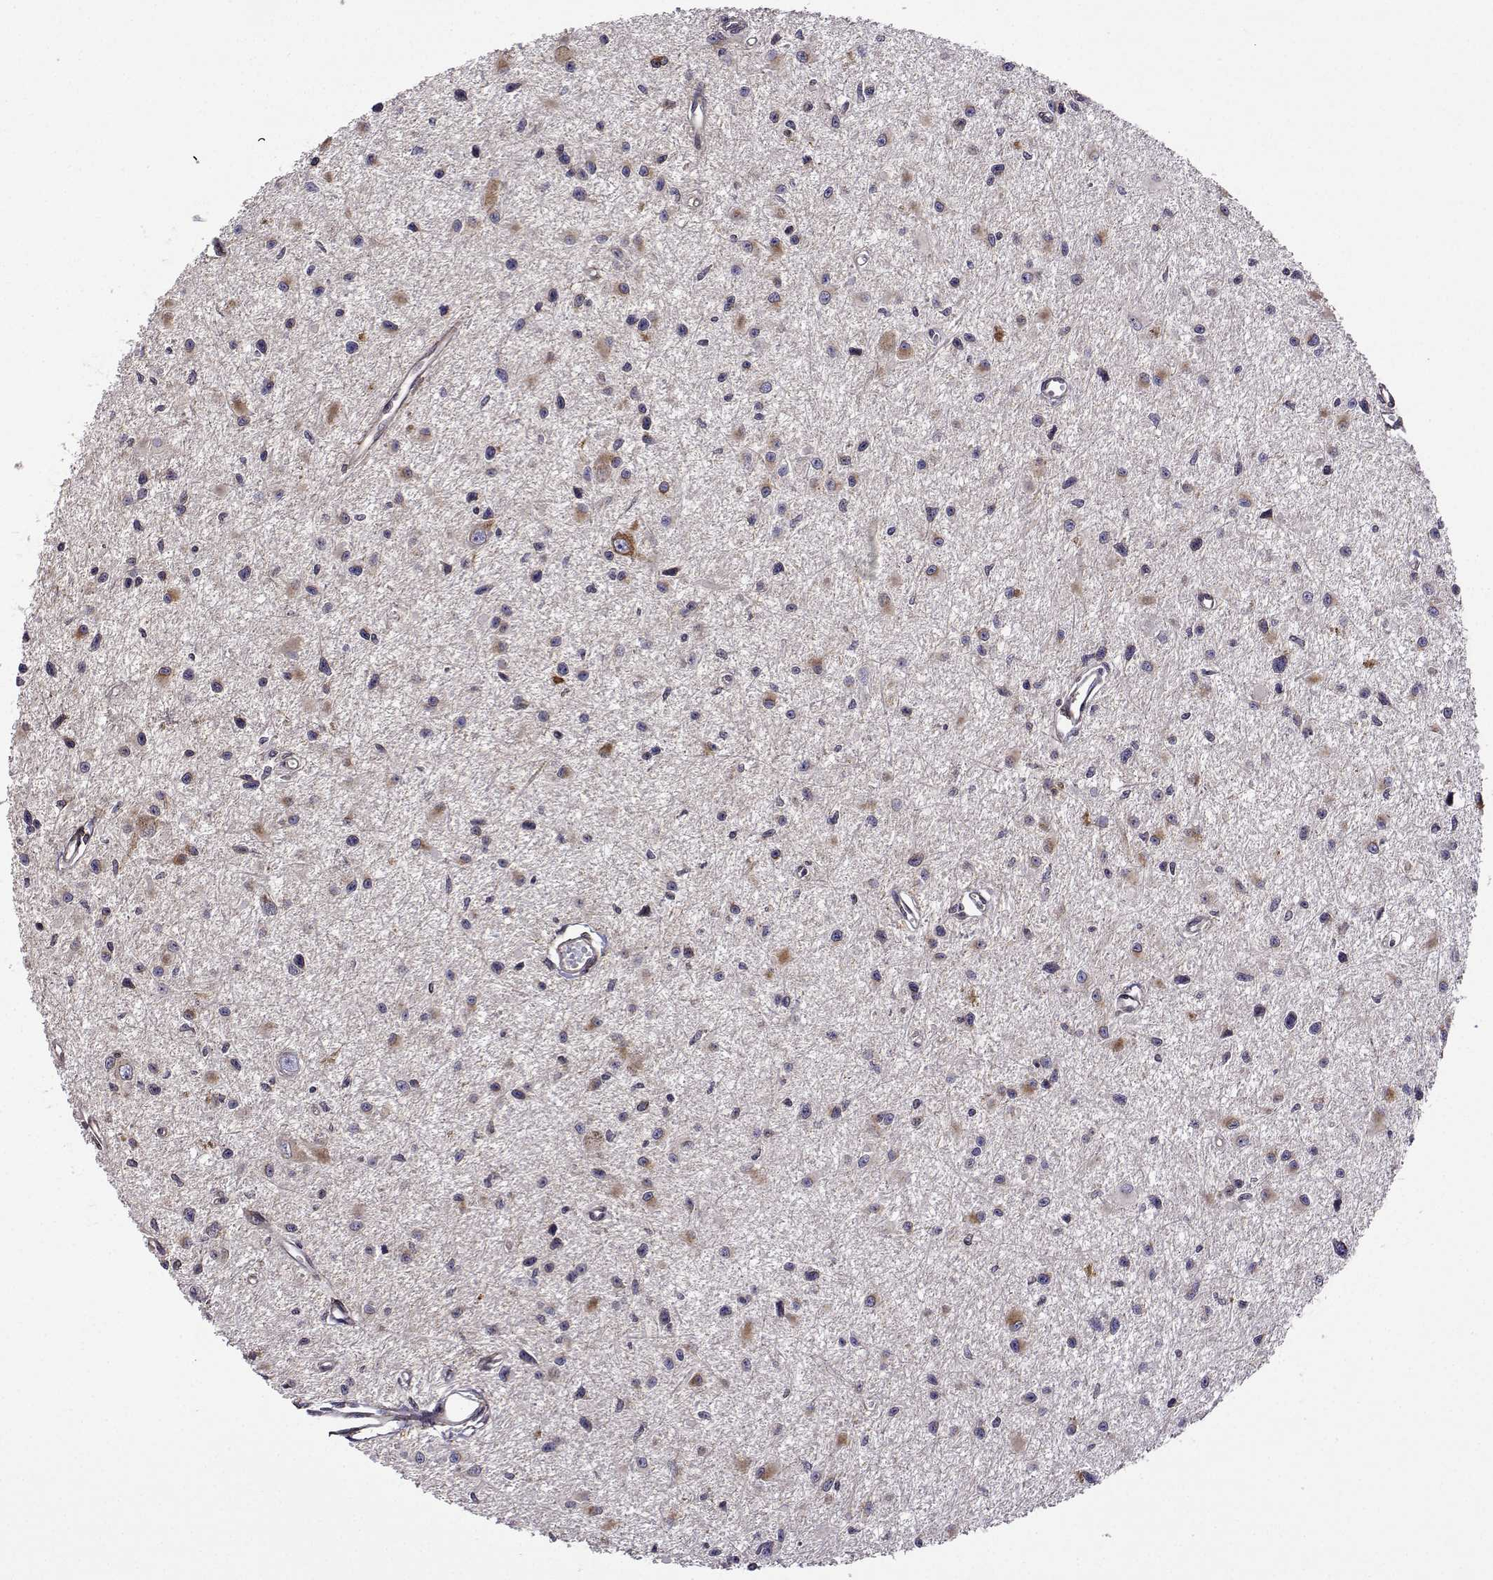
{"staining": {"intensity": "negative", "quantity": "none", "location": "none"}, "tissue": "glioma", "cell_type": "Tumor cells", "image_type": "cancer", "snomed": [{"axis": "morphology", "description": "Glioma, malignant, High grade"}, {"axis": "topography", "description": "Brain"}], "caption": "DAB immunohistochemical staining of human malignant glioma (high-grade) demonstrates no significant expression in tumor cells.", "gene": "PGRMC2", "patient": {"sex": "male", "age": 54}}